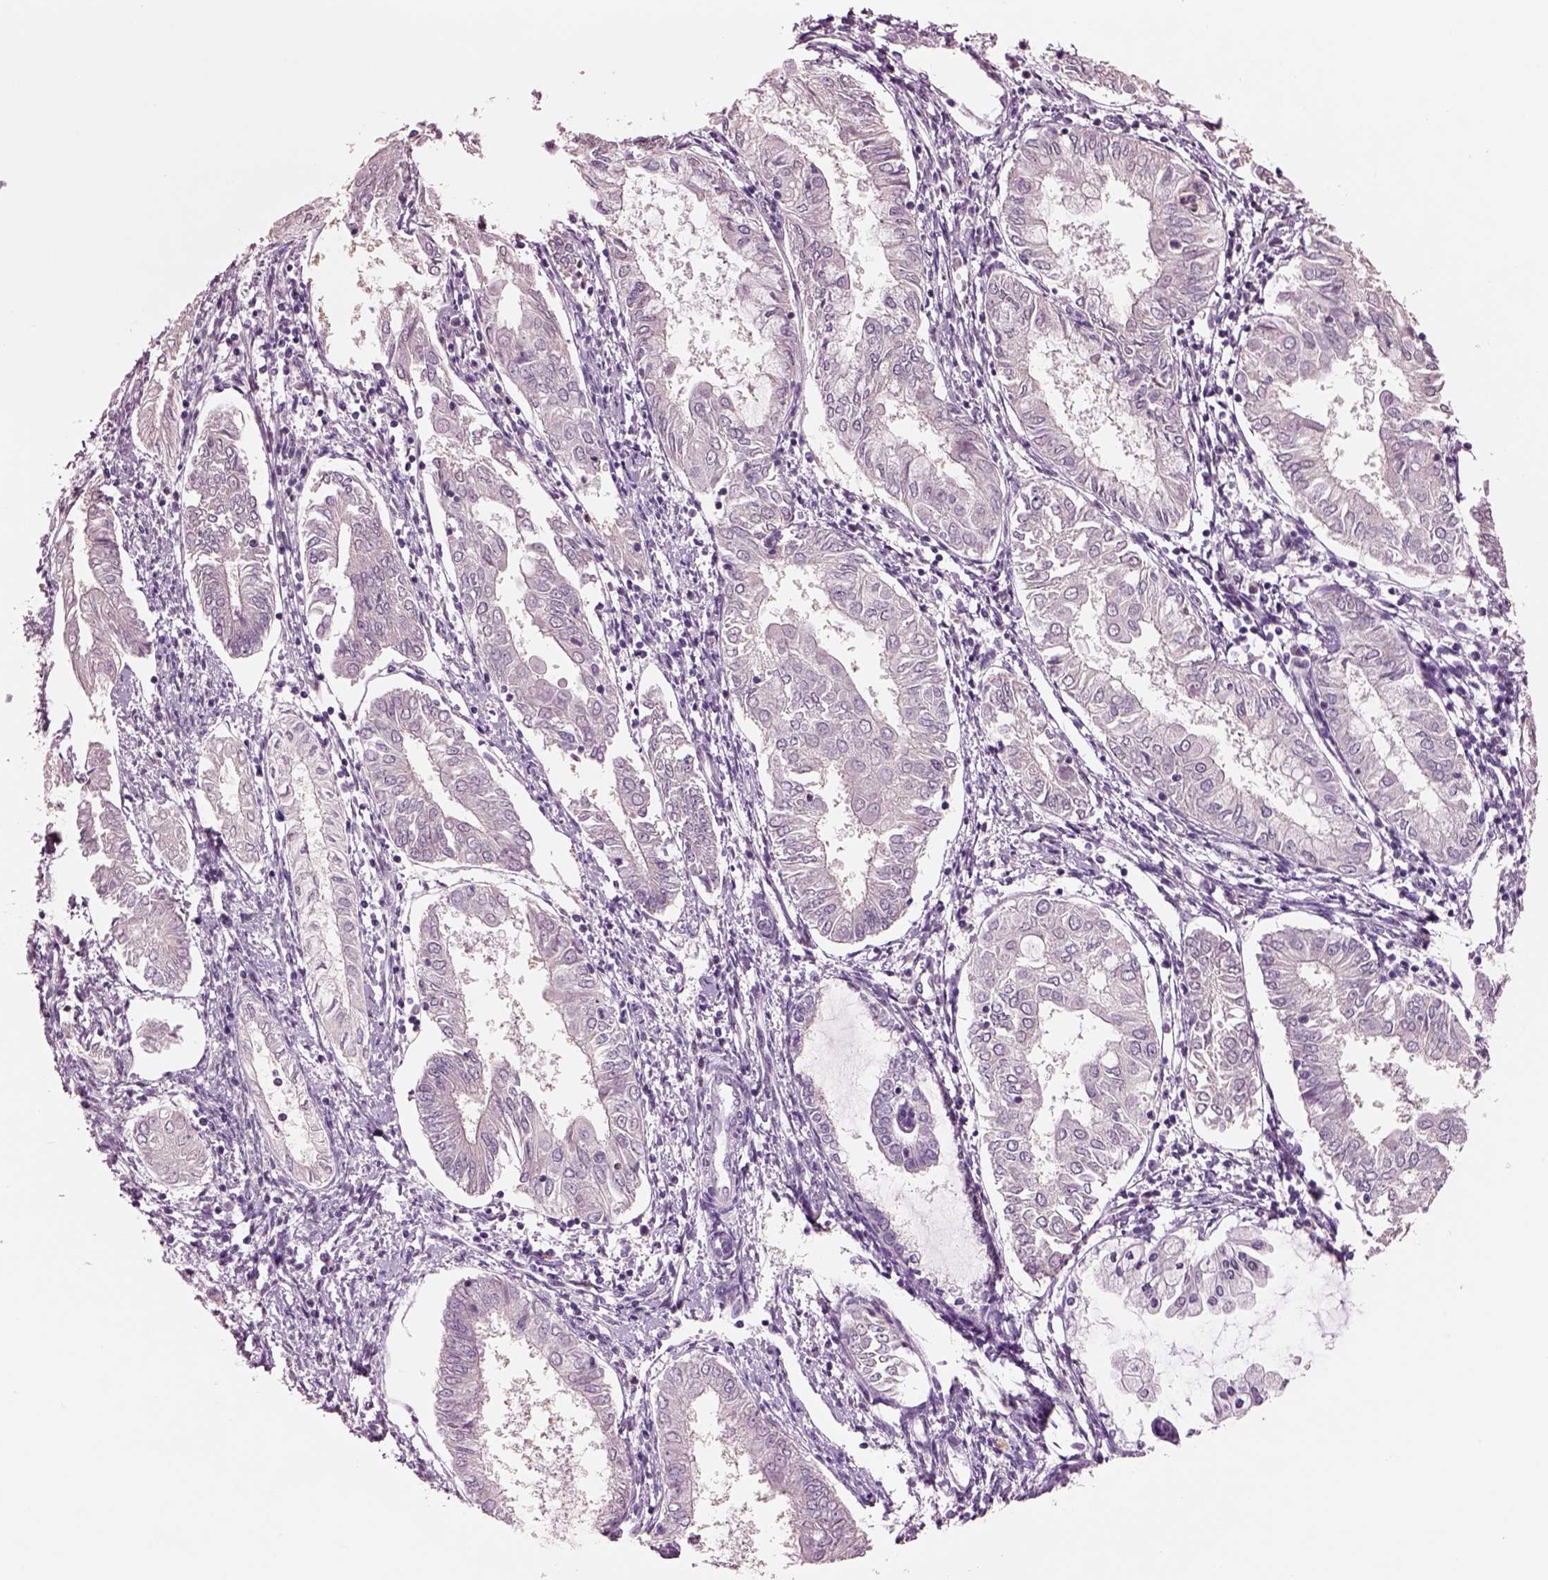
{"staining": {"intensity": "negative", "quantity": "none", "location": "none"}, "tissue": "endometrial cancer", "cell_type": "Tumor cells", "image_type": "cancer", "snomed": [{"axis": "morphology", "description": "Adenocarcinoma, NOS"}, {"axis": "topography", "description": "Endometrium"}], "caption": "Tumor cells are negative for protein expression in human endometrial cancer (adenocarcinoma). The staining is performed using DAB (3,3'-diaminobenzidine) brown chromogen with nuclei counter-stained in using hematoxylin.", "gene": "SEPHS1", "patient": {"sex": "female", "age": 68}}